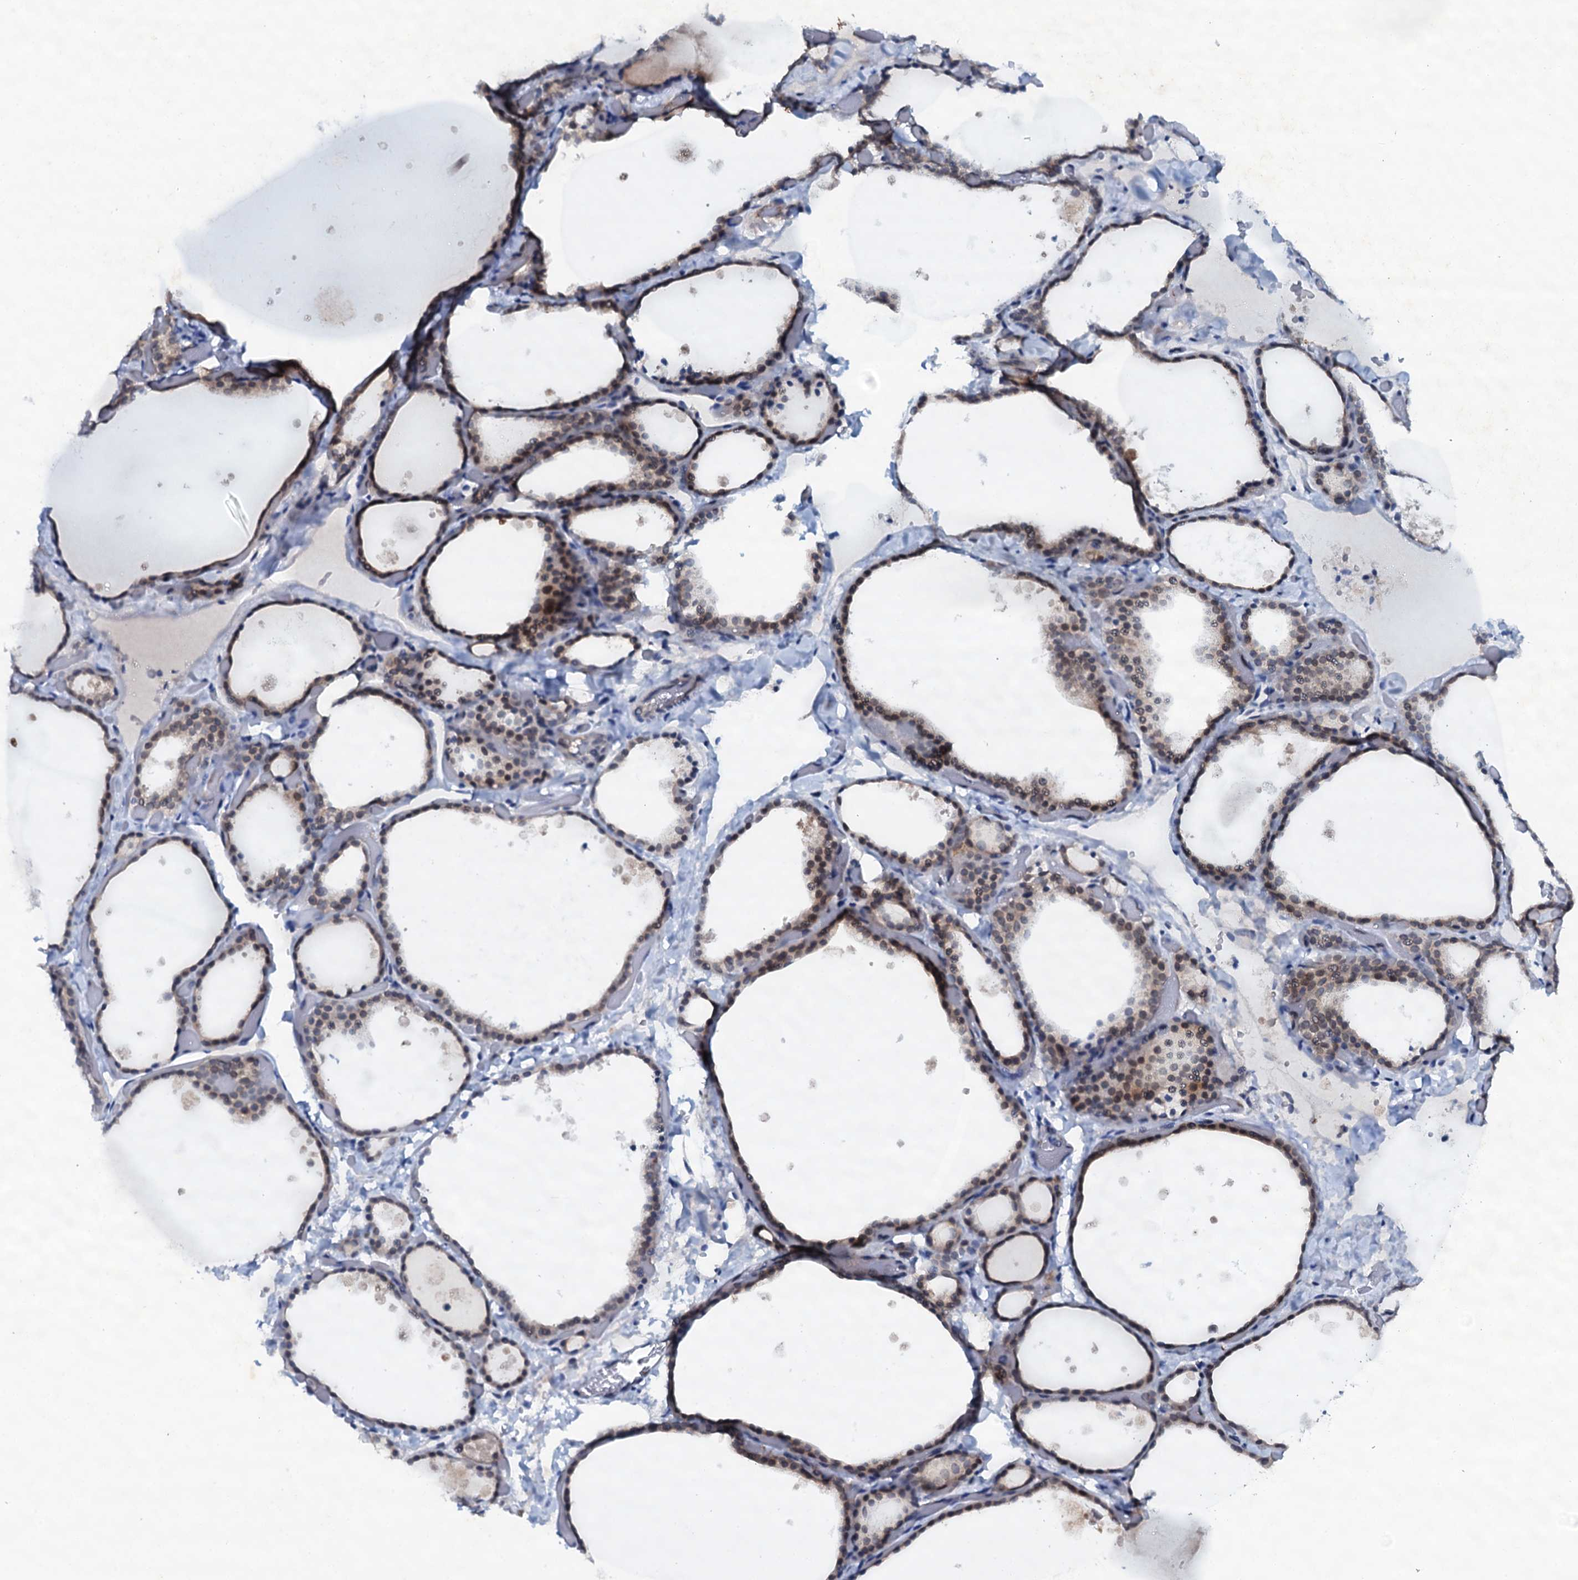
{"staining": {"intensity": "weak", "quantity": "<25%", "location": "nuclear"}, "tissue": "thyroid gland", "cell_type": "Glandular cells", "image_type": "normal", "snomed": [{"axis": "morphology", "description": "Normal tissue, NOS"}, {"axis": "topography", "description": "Thyroid gland"}], "caption": "Immunohistochemical staining of unremarkable thyroid gland shows no significant expression in glandular cells. Nuclei are stained in blue.", "gene": "SNTA1", "patient": {"sex": "female", "age": 44}}